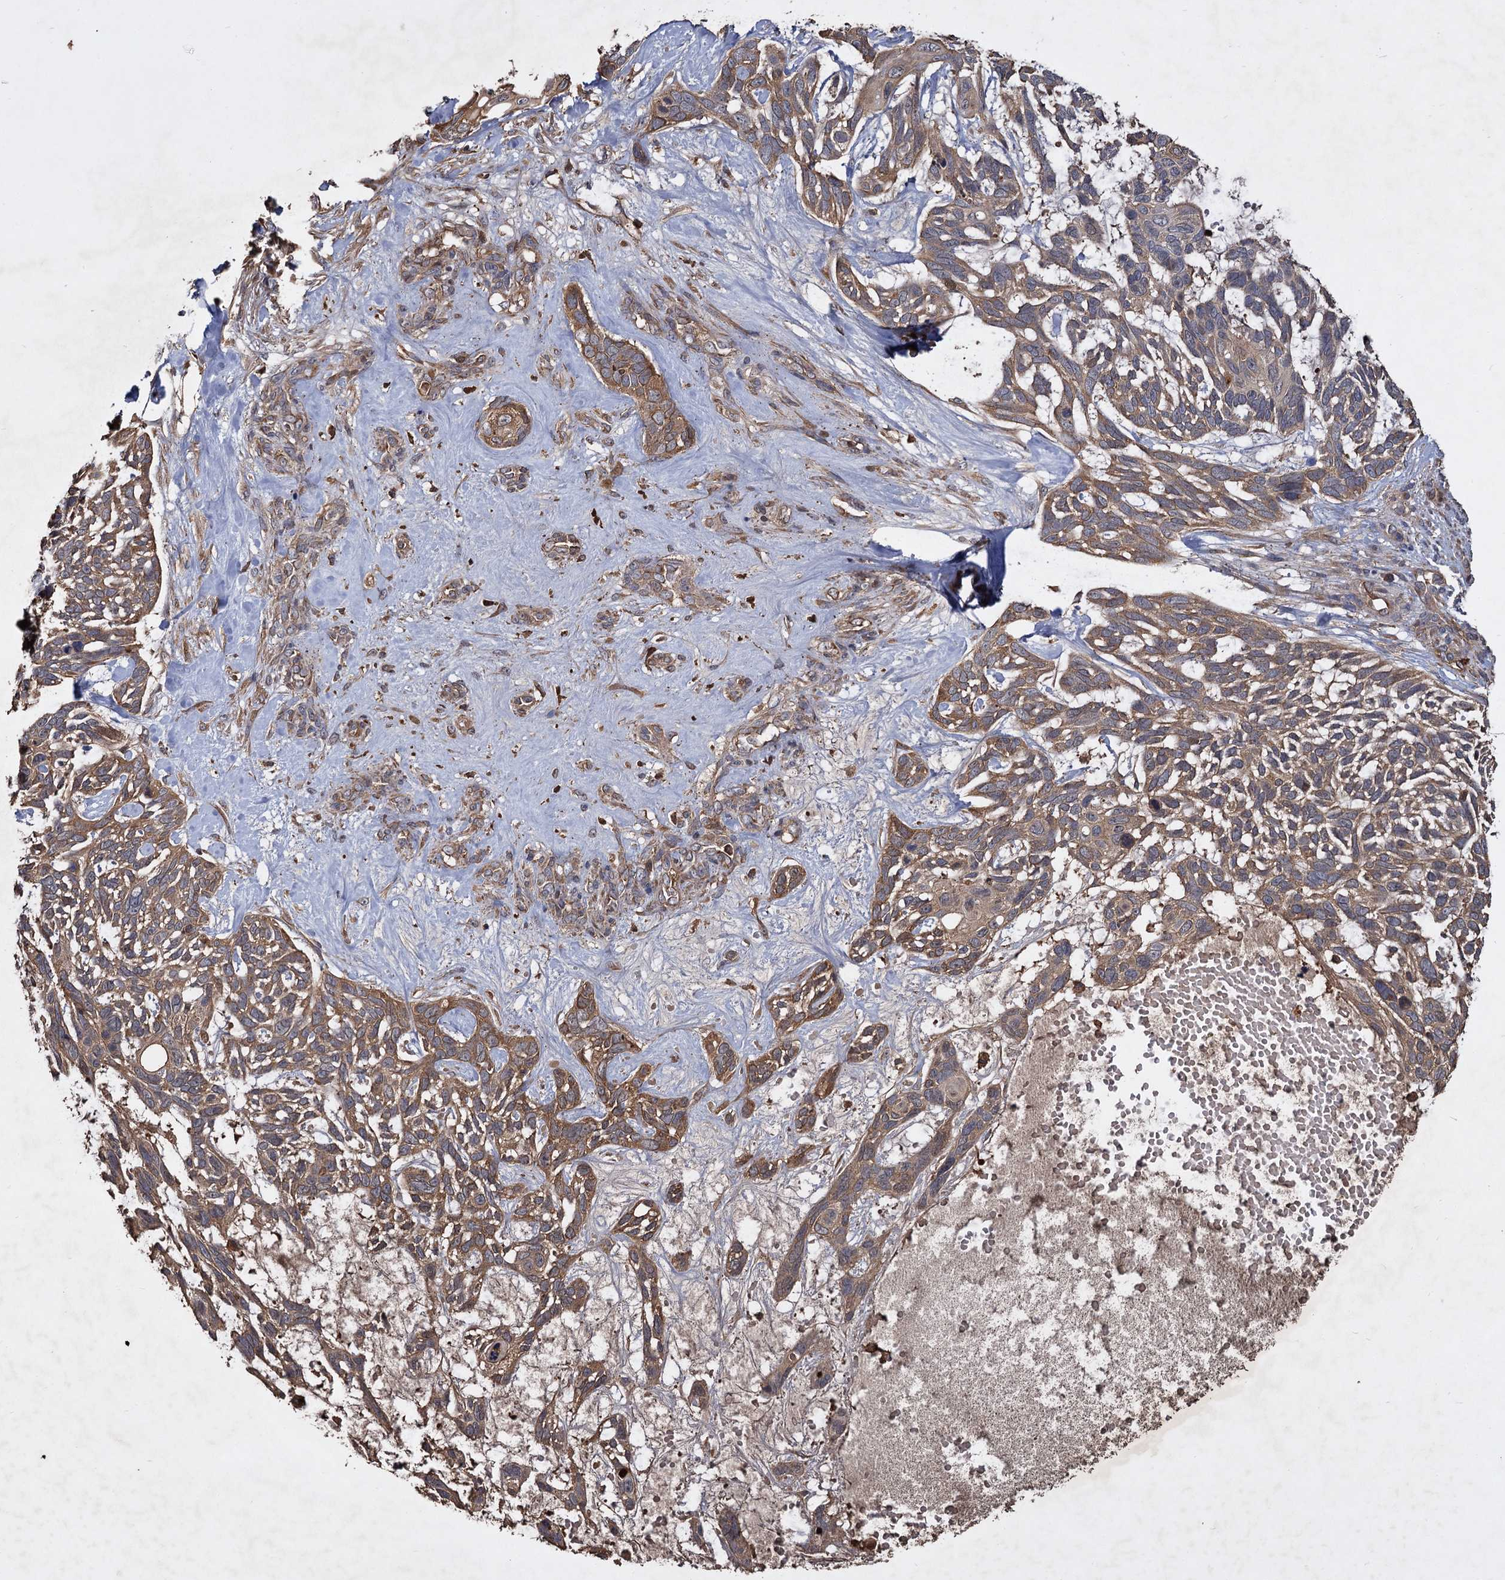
{"staining": {"intensity": "moderate", "quantity": ">75%", "location": "cytoplasmic/membranous"}, "tissue": "skin cancer", "cell_type": "Tumor cells", "image_type": "cancer", "snomed": [{"axis": "morphology", "description": "Basal cell carcinoma"}, {"axis": "topography", "description": "Skin"}], "caption": "Immunohistochemical staining of skin basal cell carcinoma displays medium levels of moderate cytoplasmic/membranous protein positivity in about >75% of tumor cells.", "gene": "GCLC", "patient": {"sex": "male", "age": 88}}